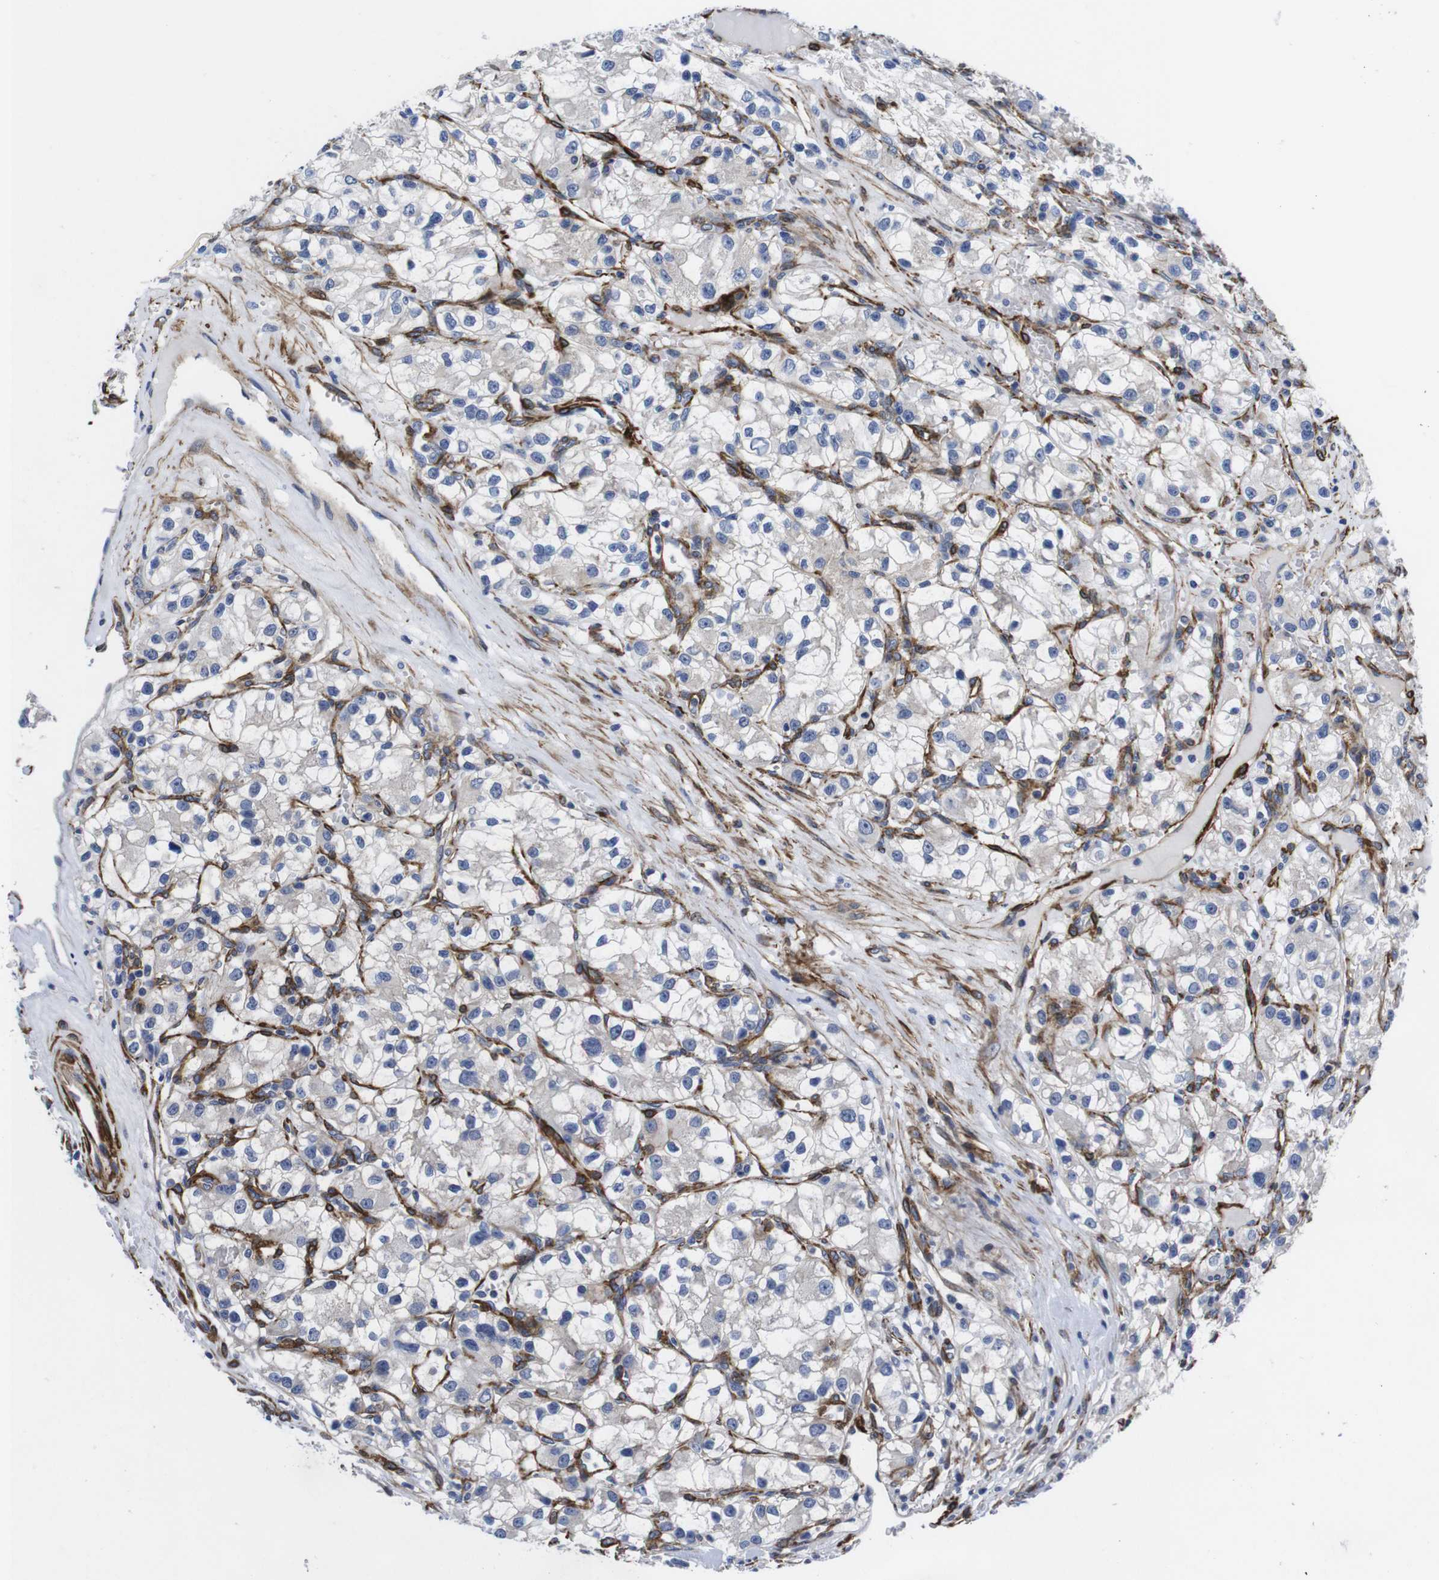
{"staining": {"intensity": "weak", "quantity": "<25%", "location": "cytoplasmic/membranous"}, "tissue": "renal cancer", "cell_type": "Tumor cells", "image_type": "cancer", "snomed": [{"axis": "morphology", "description": "Adenocarcinoma, NOS"}, {"axis": "topography", "description": "Kidney"}], "caption": "A high-resolution micrograph shows immunohistochemistry staining of renal cancer (adenocarcinoma), which shows no significant expression in tumor cells.", "gene": "WNT10A", "patient": {"sex": "female", "age": 57}}